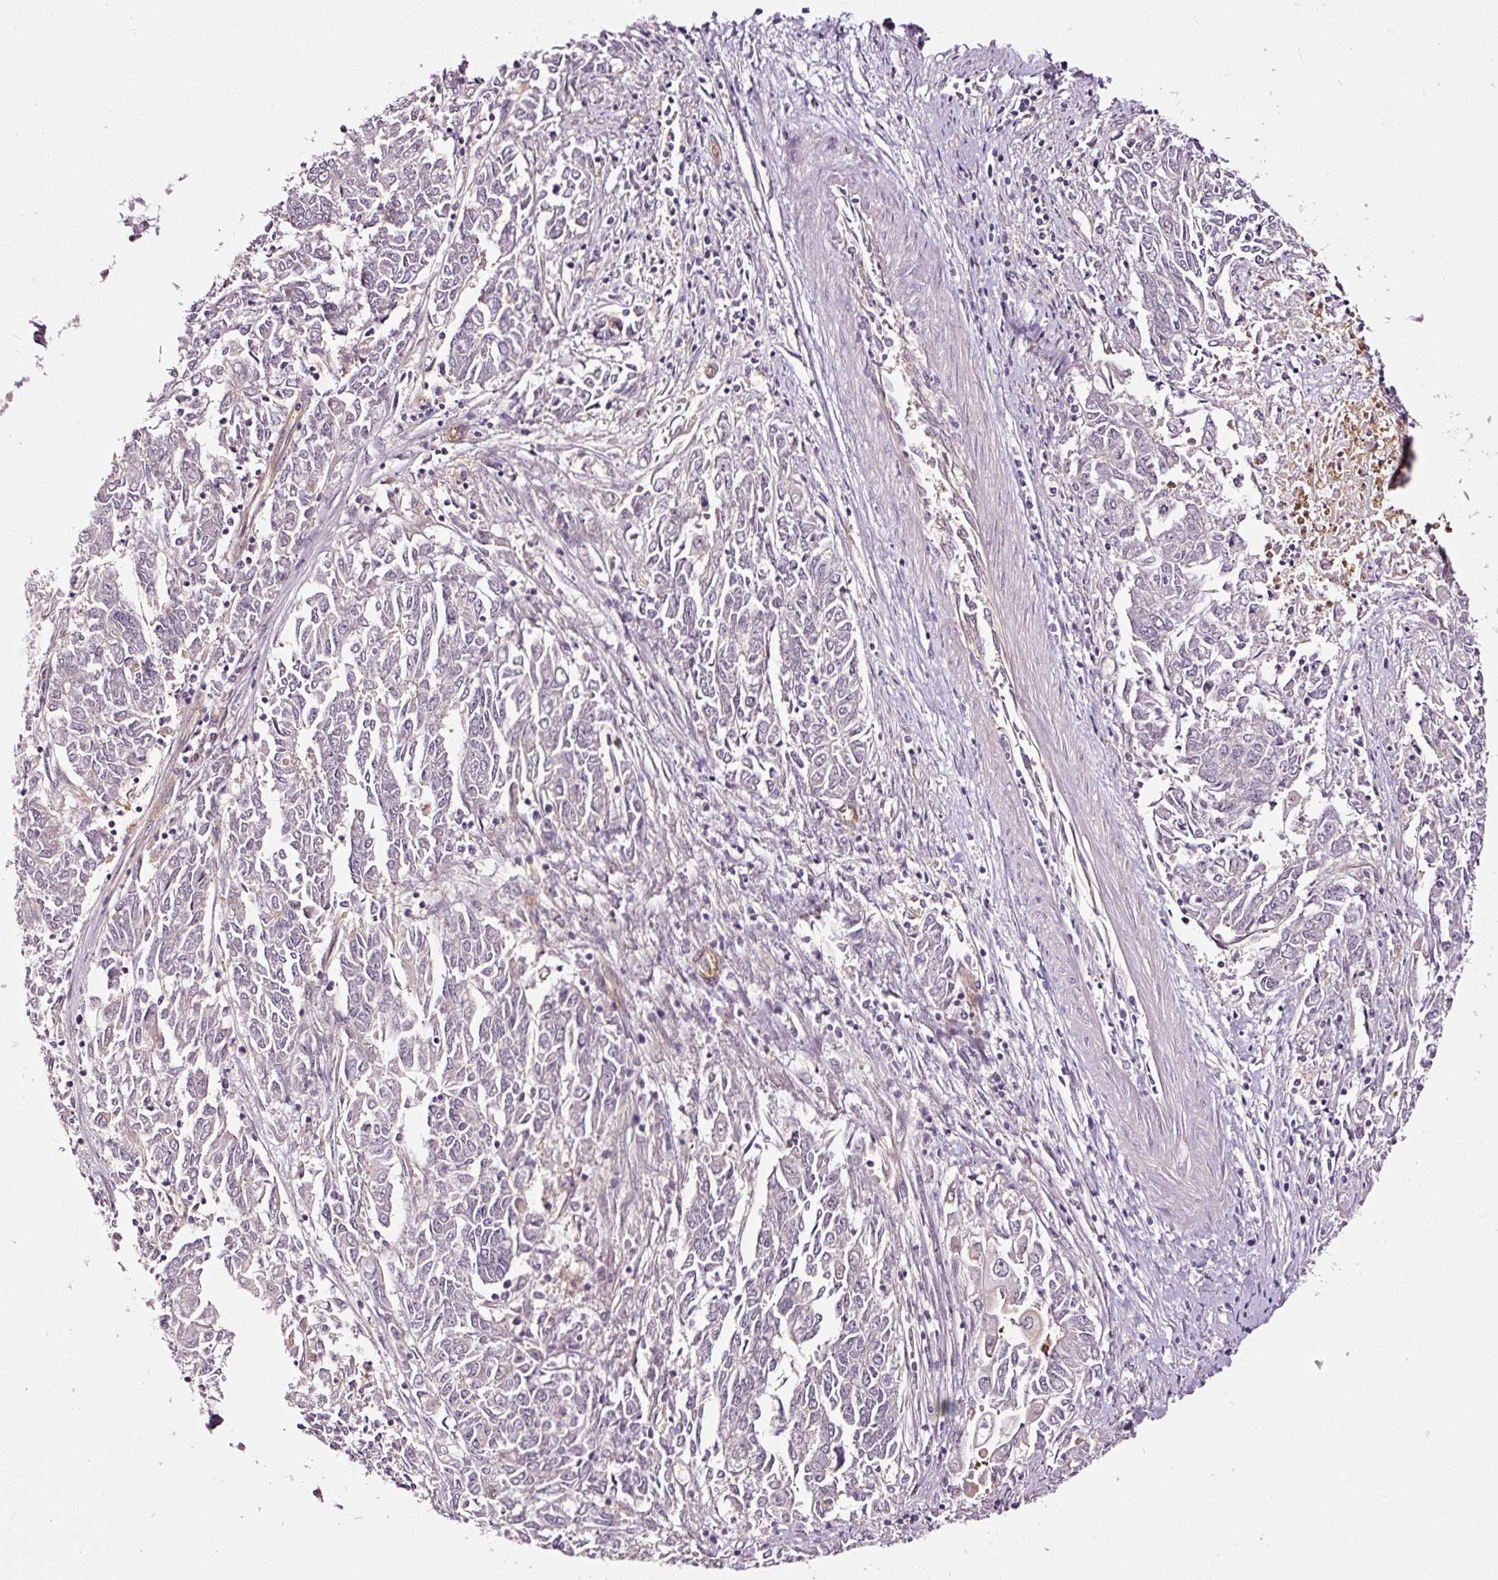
{"staining": {"intensity": "negative", "quantity": "none", "location": "none"}, "tissue": "endometrial cancer", "cell_type": "Tumor cells", "image_type": "cancer", "snomed": [{"axis": "morphology", "description": "Adenocarcinoma, NOS"}, {"axis": "topography", "description": "Endometrium"}], "caption": "This is an immunohistochemistry (IHC) image of human endometrial cancer (adenocarcinoma). There is no expression in tumor cells.", "gene": "ABCB4", "patient": {"sex": "female", "age": 54}}